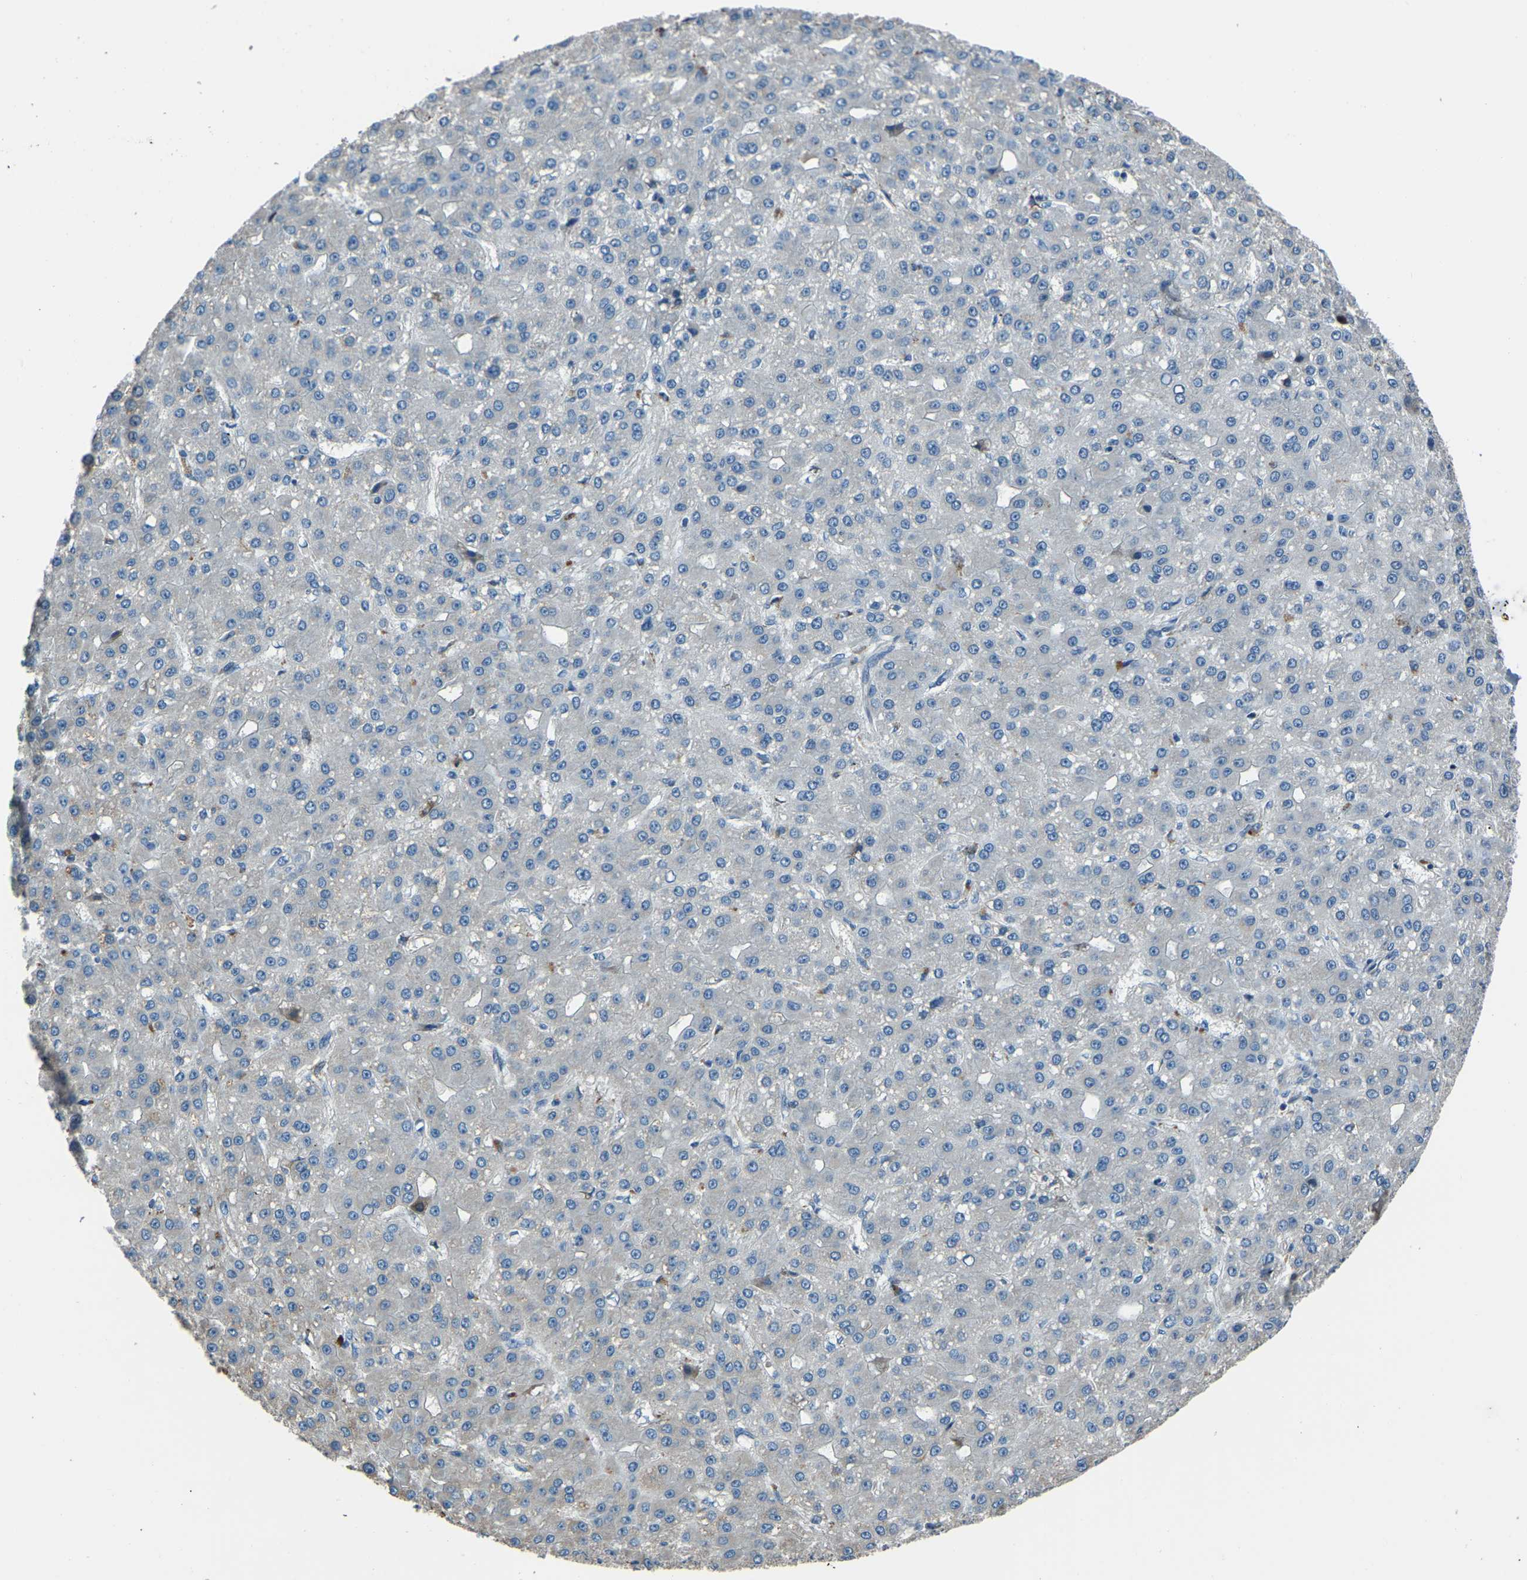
{"staining": {"intensity": "negative", "quantity": "none", "location": "none"}, "tissue": "liver cancer", "cell_type": "Tumor cells", "image_type": "cancer", "snomed": [{"axis": "morphology", "description": "Carcinoma, Hepatocellular, NOS"}, {"axis": "topography", "description": "Liver"}], "caption": "DAB immunohistochemical staining of hepatocellular carcinoma (liver) exhibits no significant positivity in tumor cells.", "gene": "COL3A1", "patient": {"sex": "male", "age": 67}}